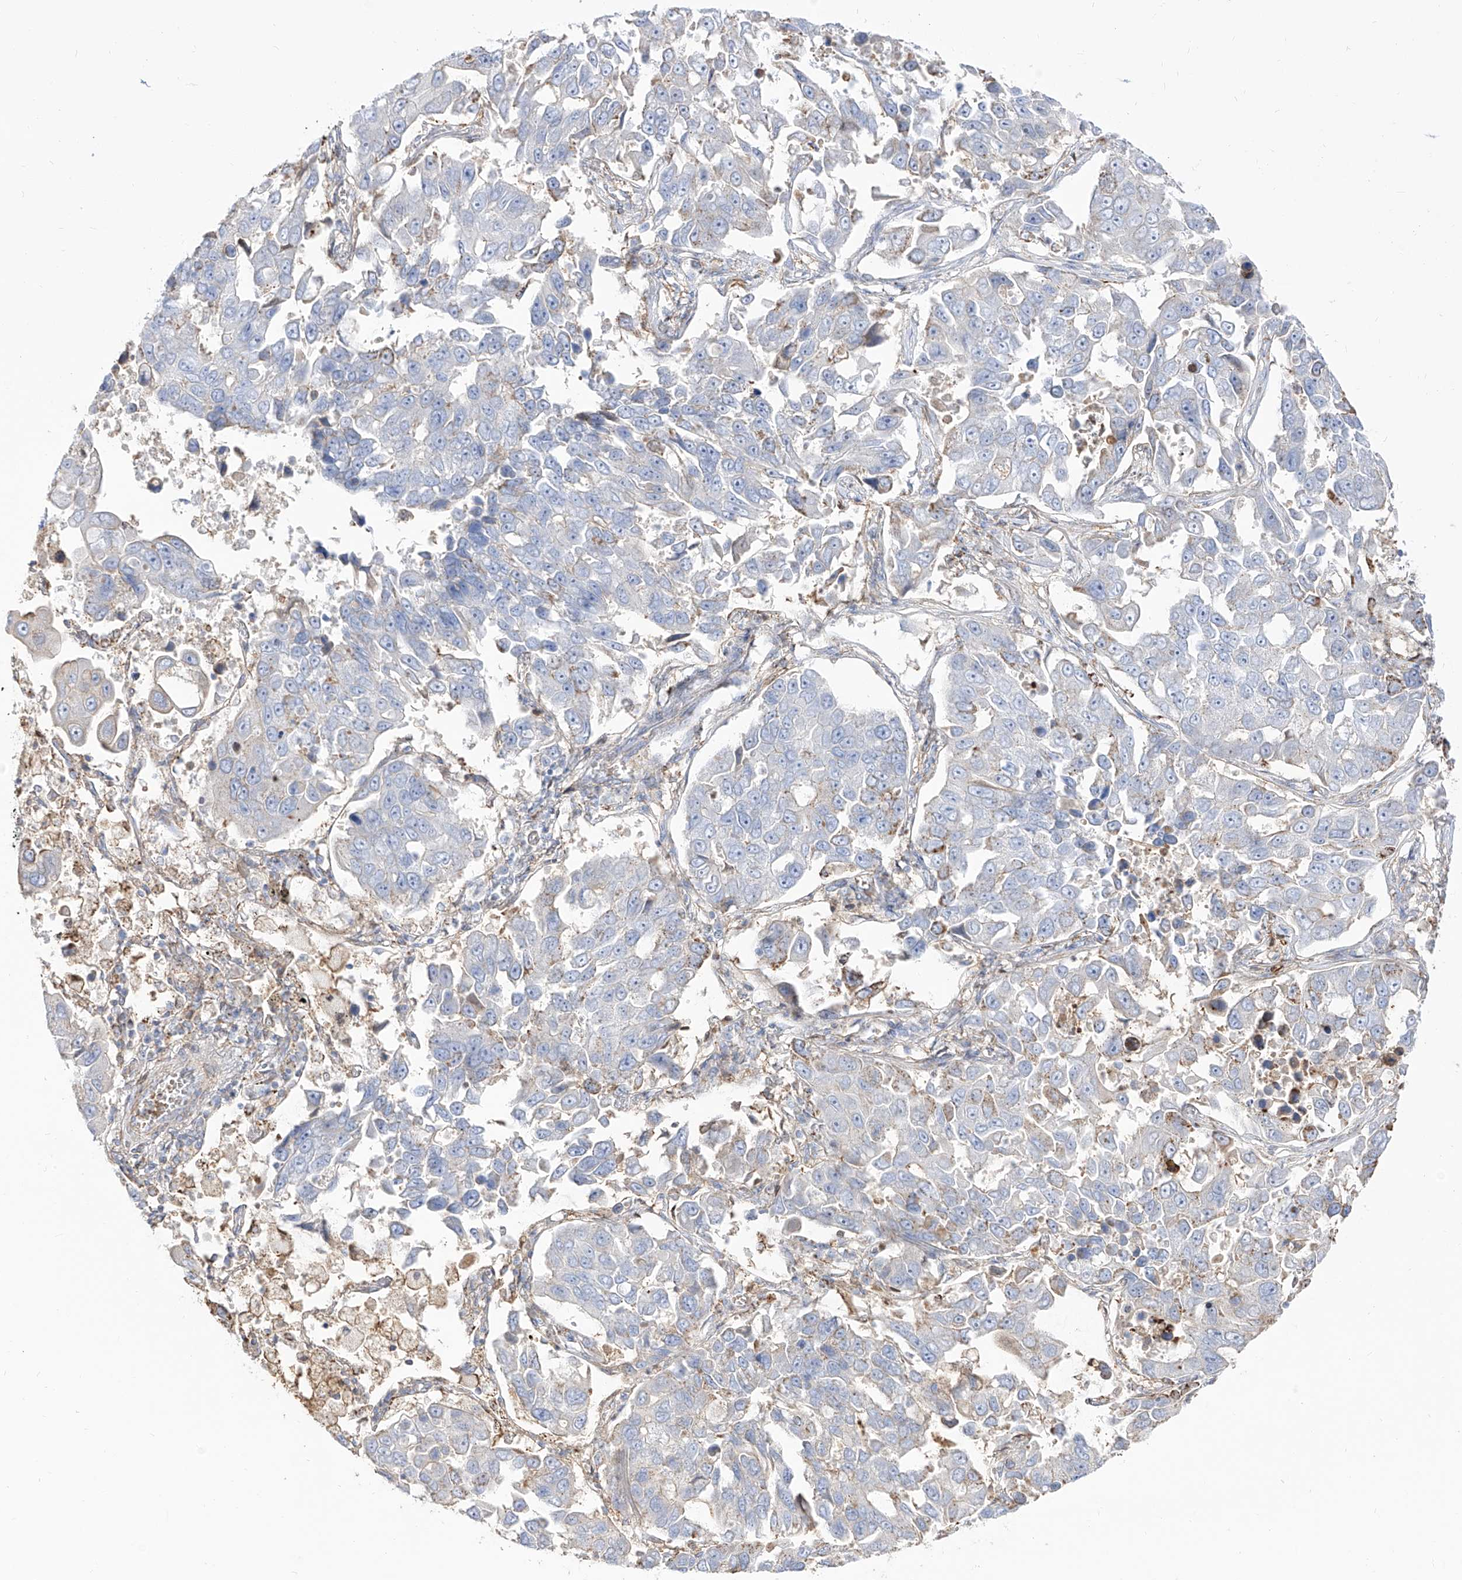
{"staining": {"intensity": "negative", "quantity": "none", "location": "none"}, "tissue": "lung cancer", "cell_type": "Tumor cells", "image_type": "cancer", "snomed": [{"axis": "morphology", "description": "Adenocarcinoma, NOS"}, {"axis": "topography", "description": "Lung"}], "caption": "Immunohistochemistry image of neoplastic tissue: lung cancer (adenocarcinoma) stained with DAB exhibits no significant protein staining in tumor cells.", "gene": "ZGRF1", "patient": {"sex": "male", "age": 64}}